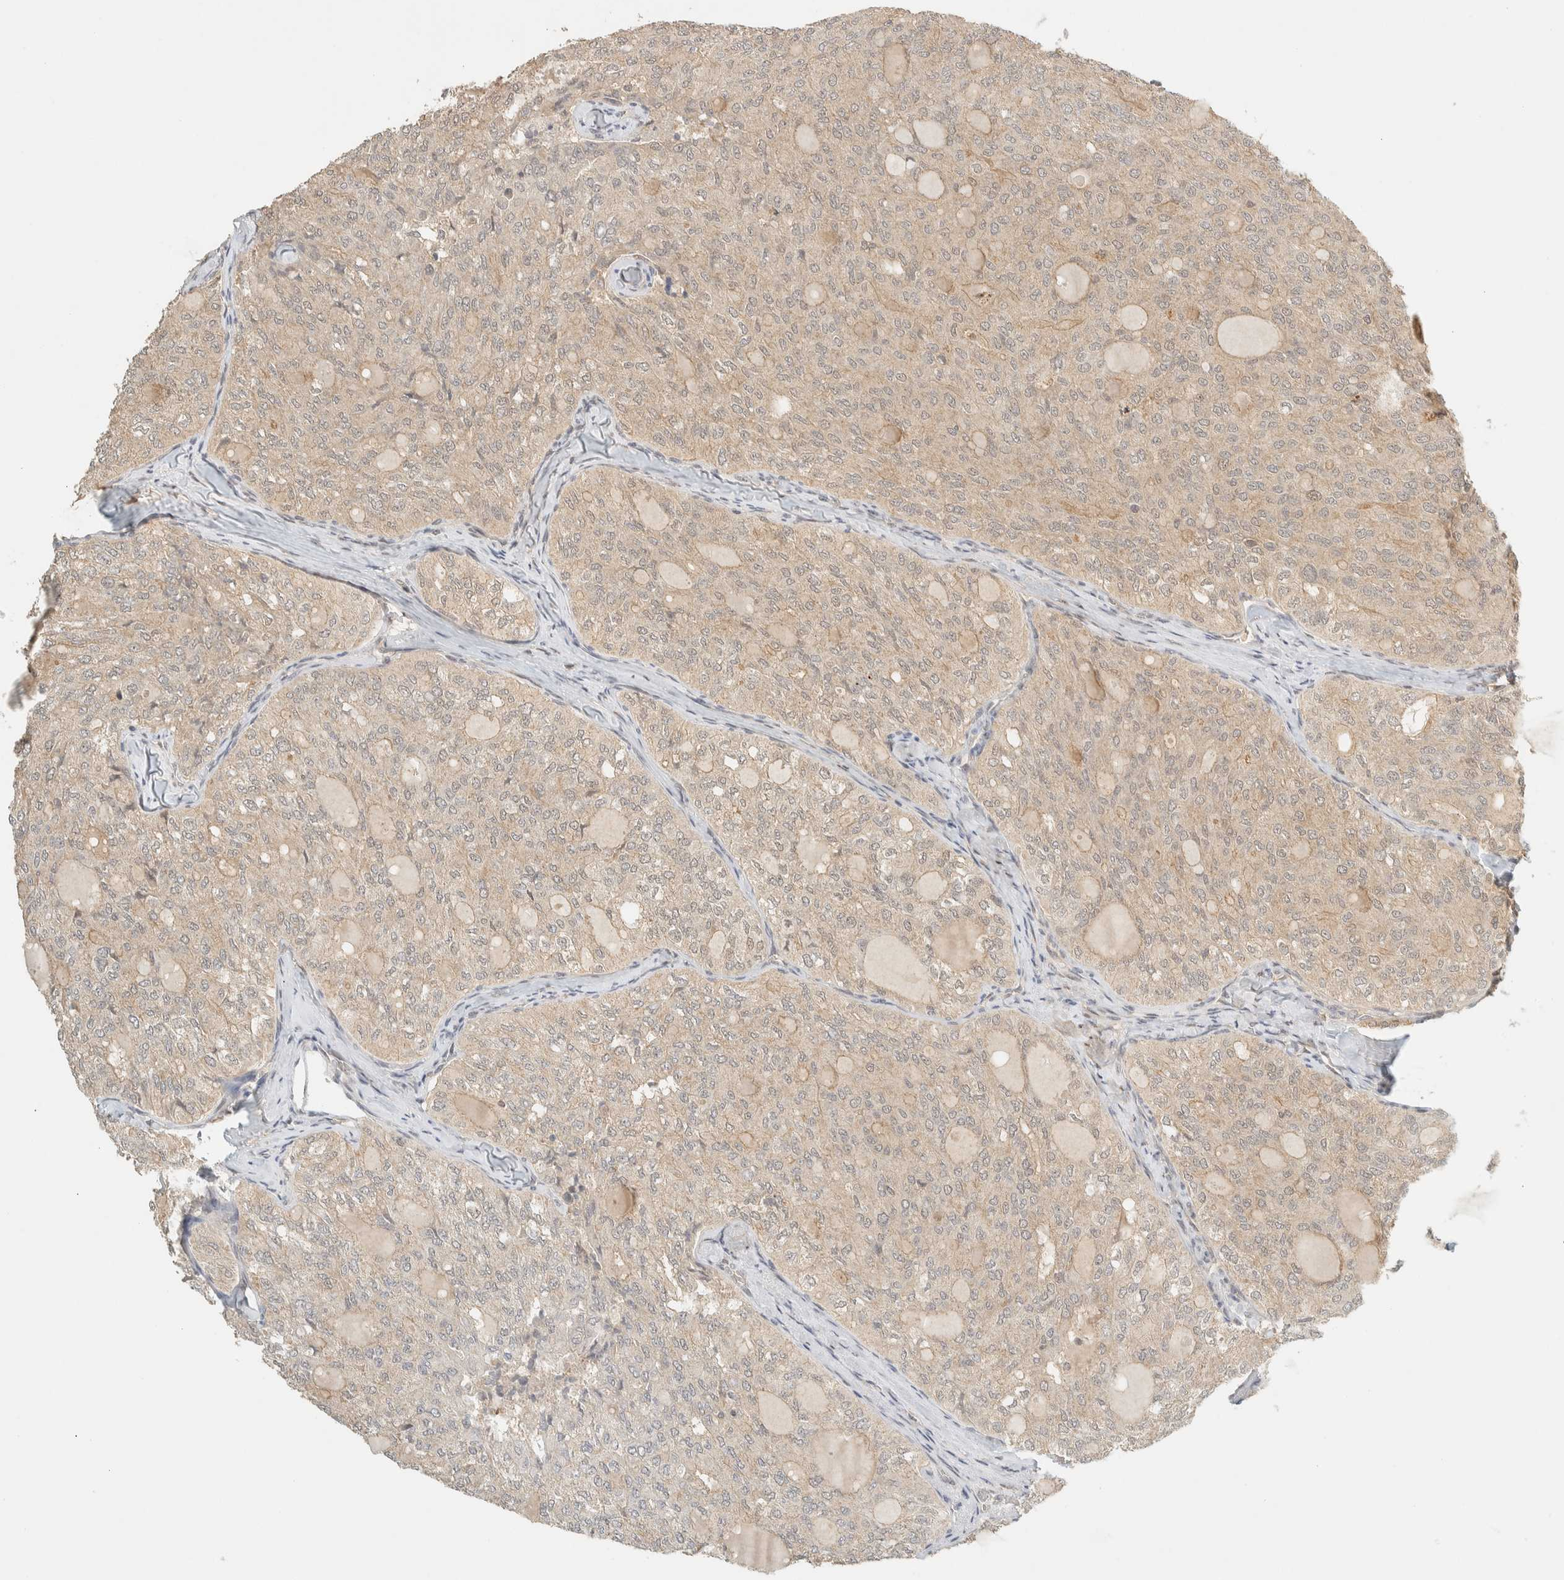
{"staining": {"intensity": "weak", "quantity": ">75%", "location": "cytoplasmic/membranous"}, "tissue": "thyroid cancer", "cell_type": "Tumor cells", "image_type": "cancer", "snomed": [{"axis": "morphology", "description": "Follicular adenoma carcinoma, NOS"}, {"axis": "topography", "description": "Thyroid gland"}], "caption": "A histopathology image of follicular adenoma carcinoma (thyroid) stained for a protein shows weak cytoplasmic/membranous brown staining in tumor cells.", "gene": "KIFAP3", "patient": {"sex": "male", "age": 75}}